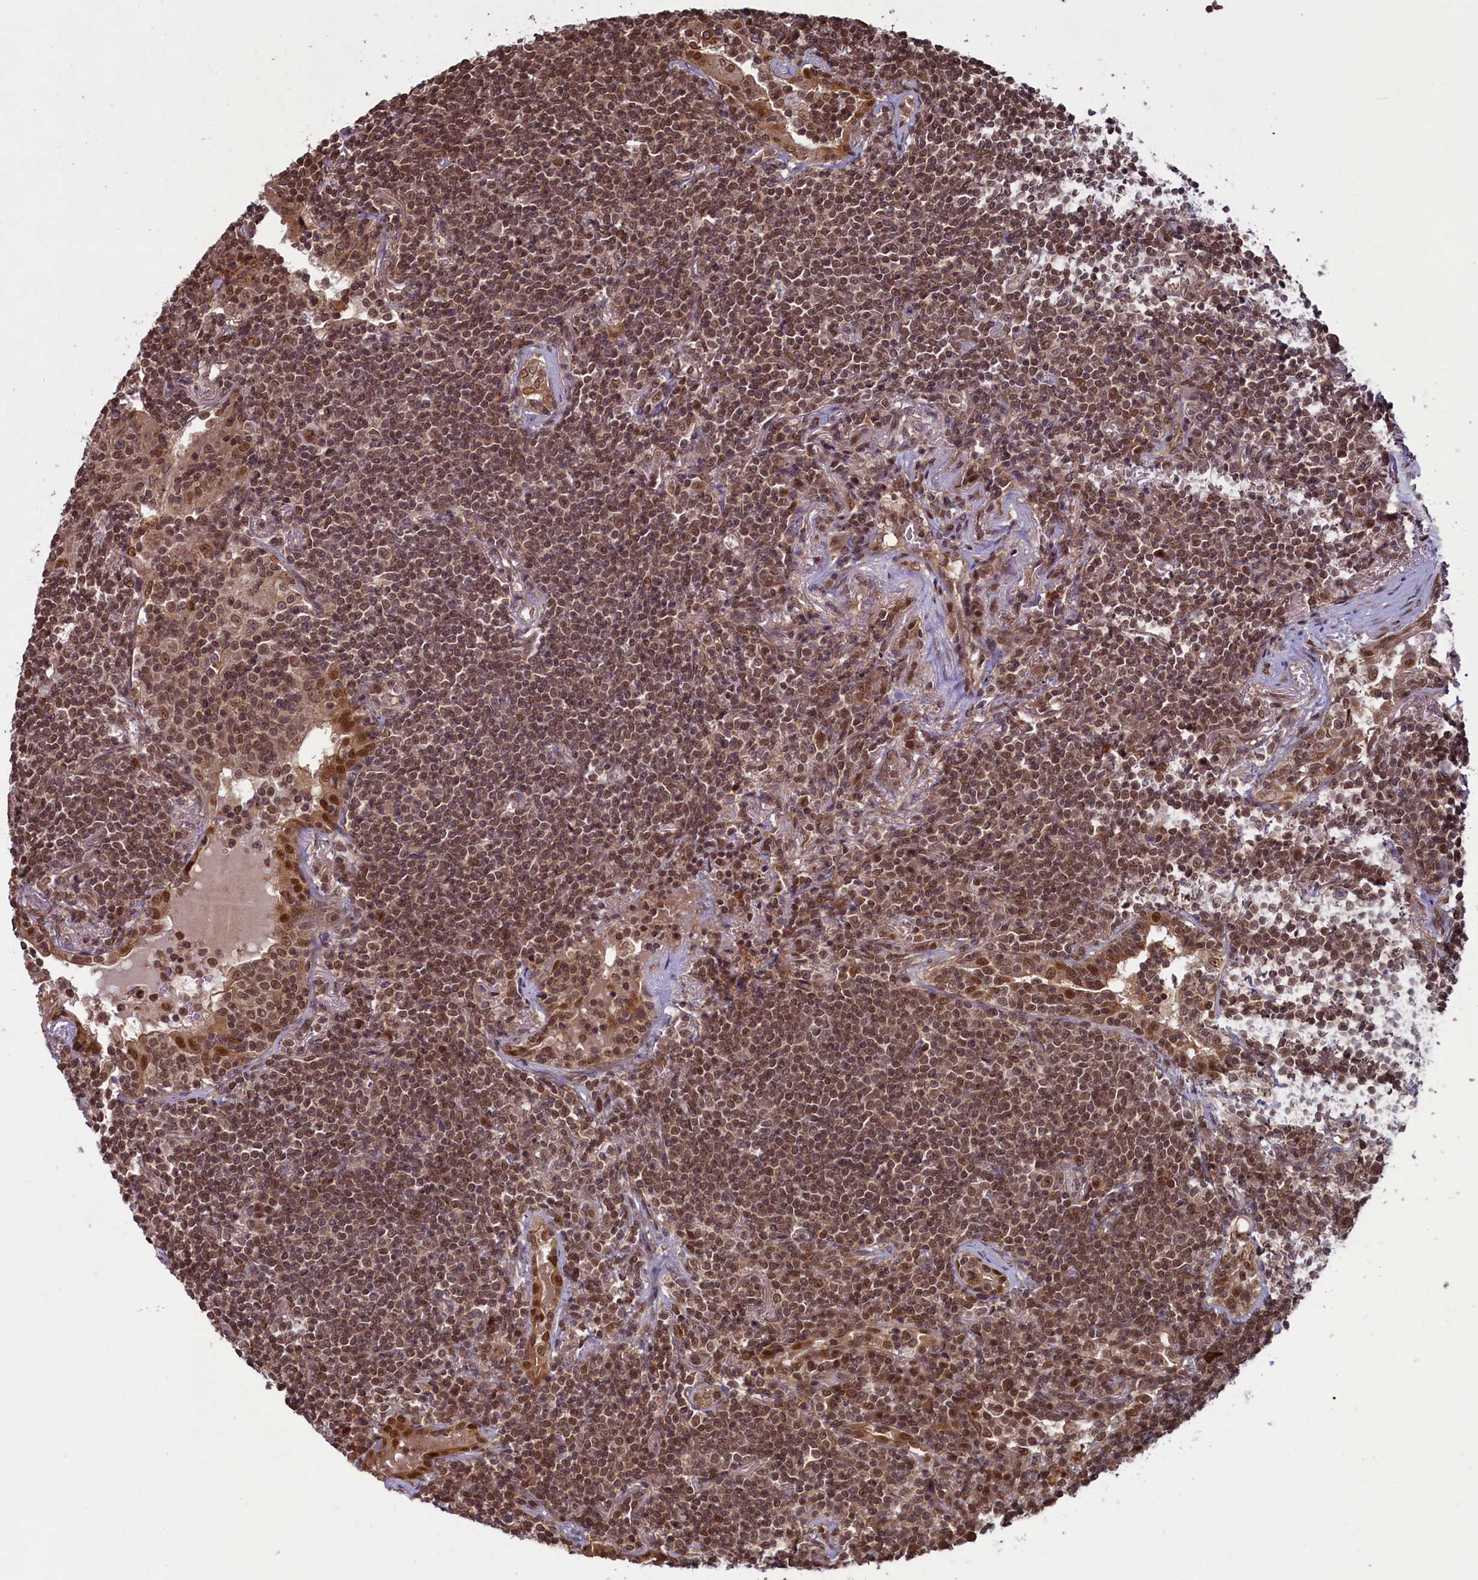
{"staining": {"intensity": "moderate", "quantity": ">75%", "location": "nuclear"}, "tissue": "lymphoma", "cell_type": "Tumor cells", "image_type": "cancer", "snomed": [{"axis": "morphology", "description": "Malignant lymphoma, non-Hodgkin's type, Low grade"}, {"axis": "topography", "description": "Lung"}], "caption": "Protein expression analysis of human lymphoma reveals moderate nuclear staining in about >75% of tumor cells.", "gene": "NAE1", "patient": {"sex": "female", "age": 71}}